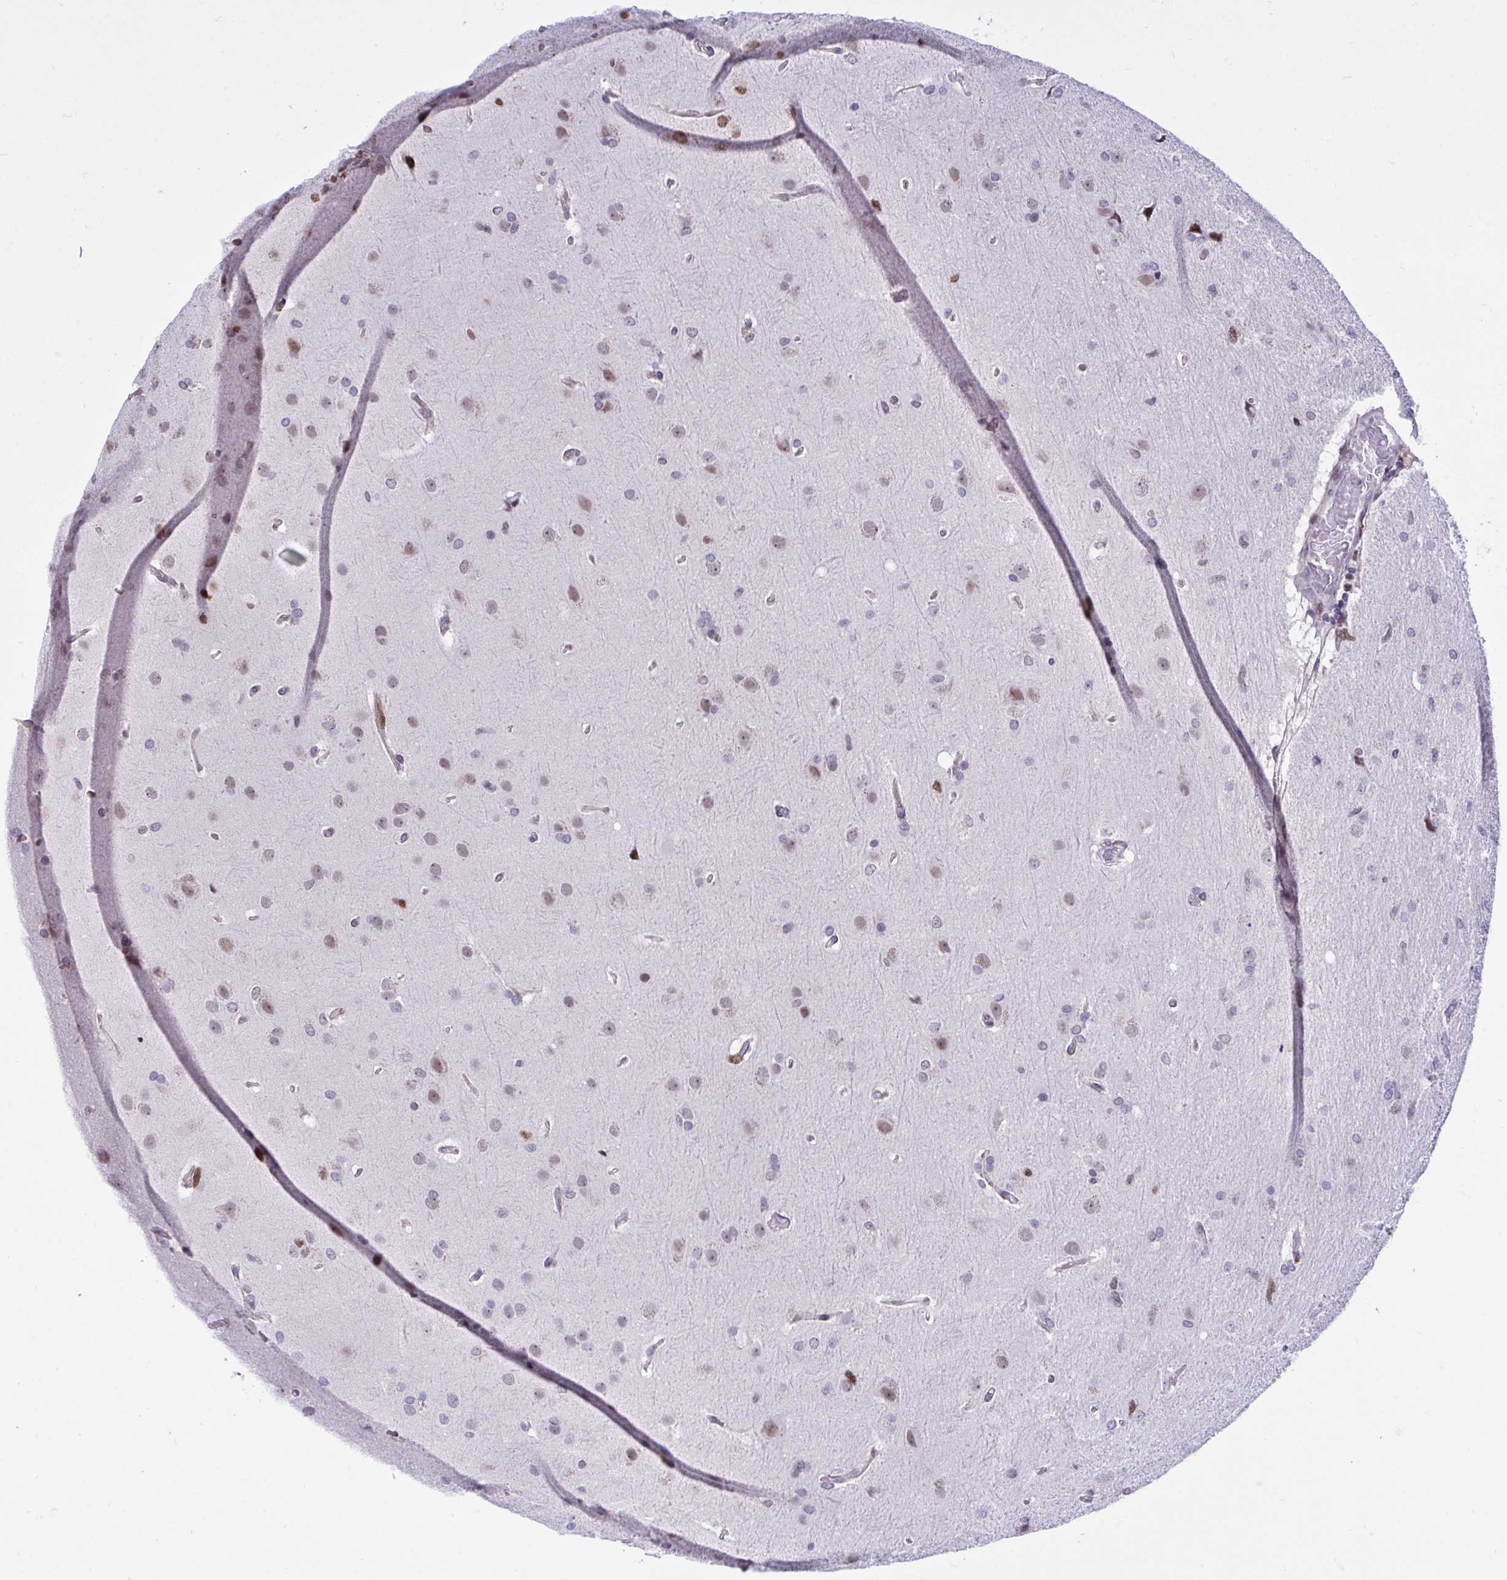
{"staining": {"intensity": "moderate", "quantity": "25%-75%", "location": "nuclear"}, "tissue": "glioma", "cell_type": "Tumor cells", "image_type": "cancer", "snomed": [{"axis": "morphology", "description": "Glioma, malignant, High grade"}, {"axis": "topography", "description": "Brain"}], "caption": "DAB (3,3'-diaminobenzidine) immunohistochemical staining of human glioma exhibits moderate nuclear protein staining in about 25%-75% of tumor cells.", "gene": "C1QL2", "patient": {"sex": "male", "age": 53}}